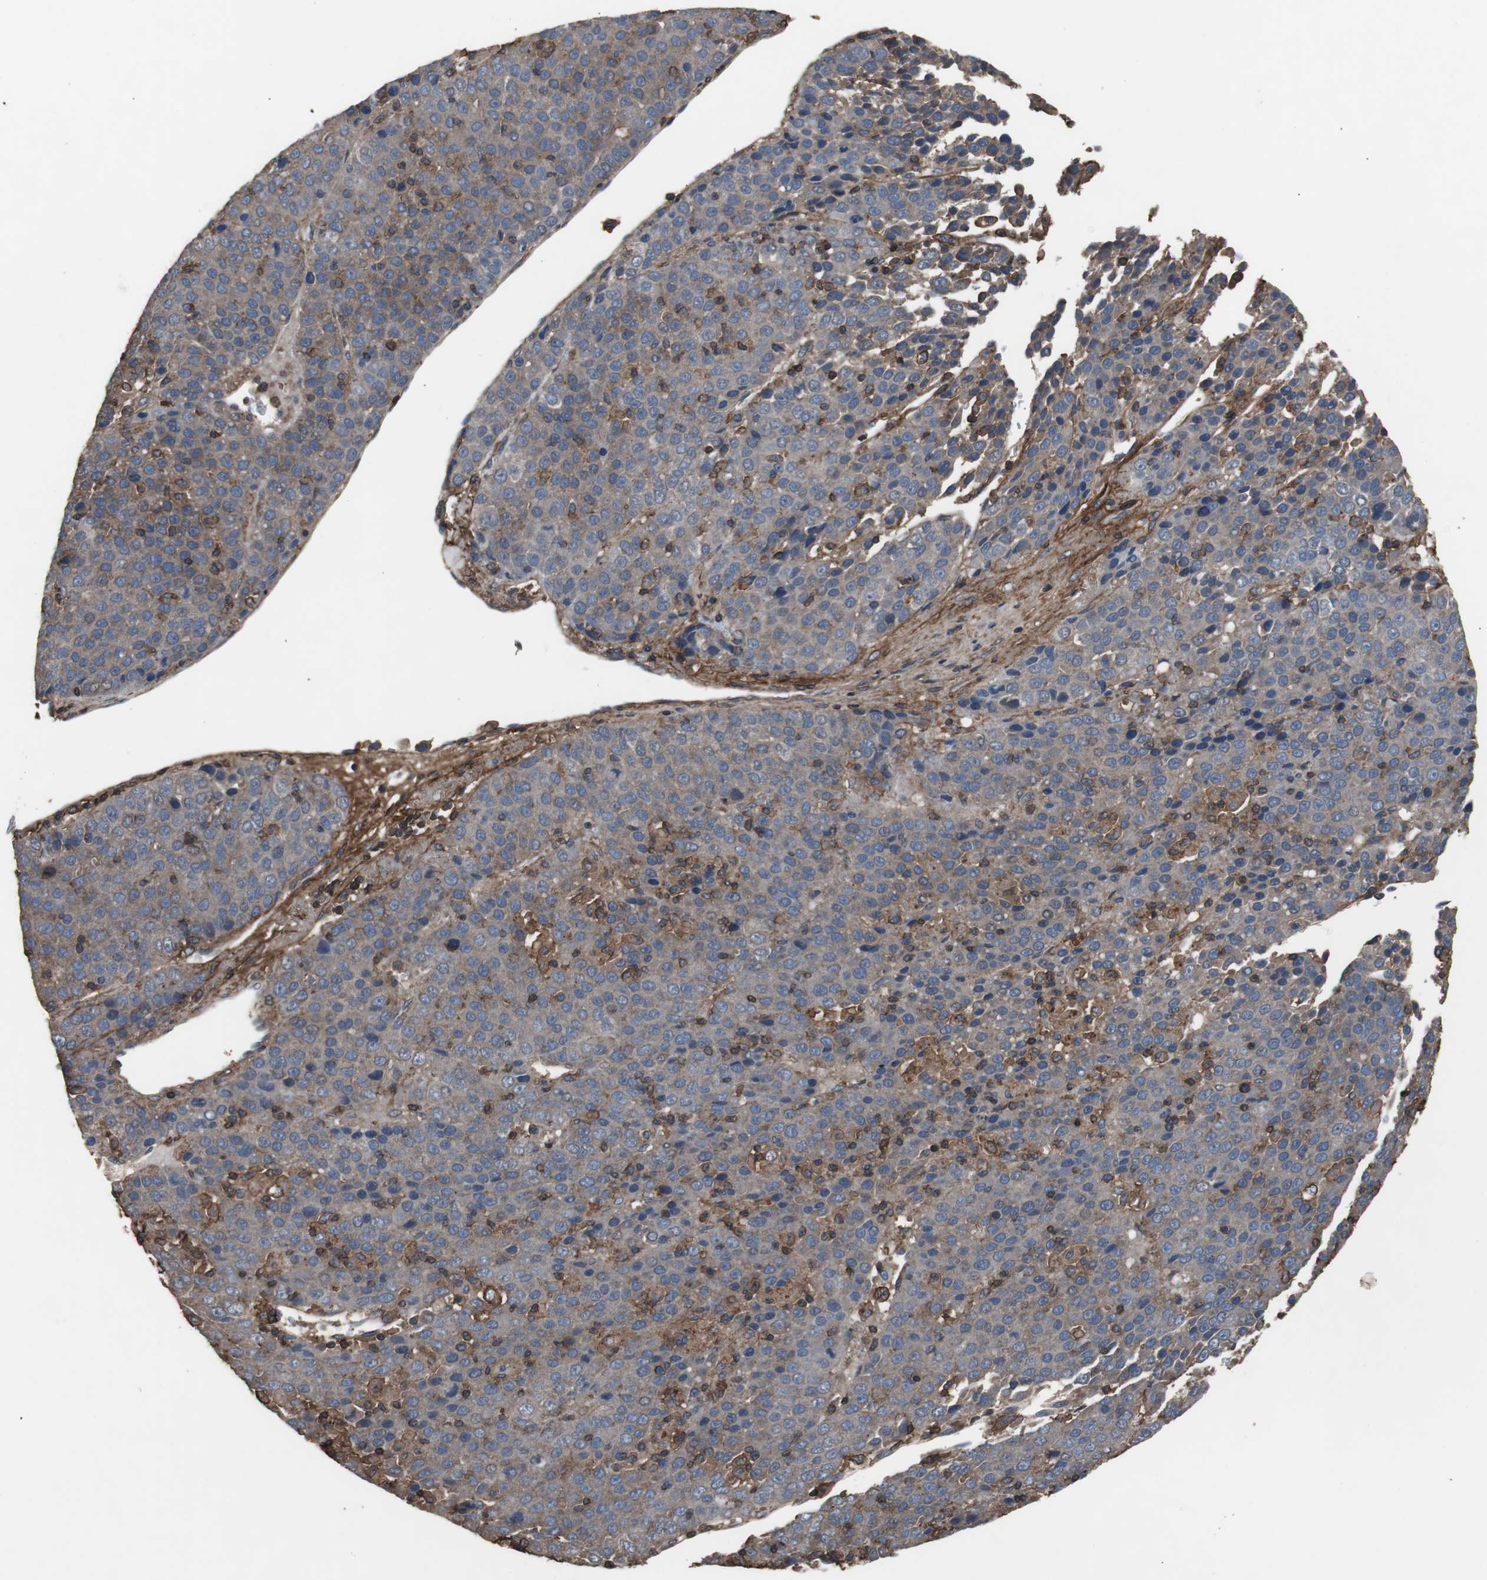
{"staining": {"intensity": "negative", "quantity": "none", "location": "none"}, "tissue": "liver cancer", "cell_type": "Tumor cells", "image_type": "cancer", "snomed": [{"axis": "morphology", "description": "Carcinoma, Hepatocellular, NOS"}, {"axis": "topography", "description": "Liver"}], "caption": "IHC histopathology image of human hepatocellular carcinoma (liver) stained for a protein (brown), which displays no staining in tumor cells.", "gene": "COL6A2", "patient": {"sex": "female", "age": 53}}